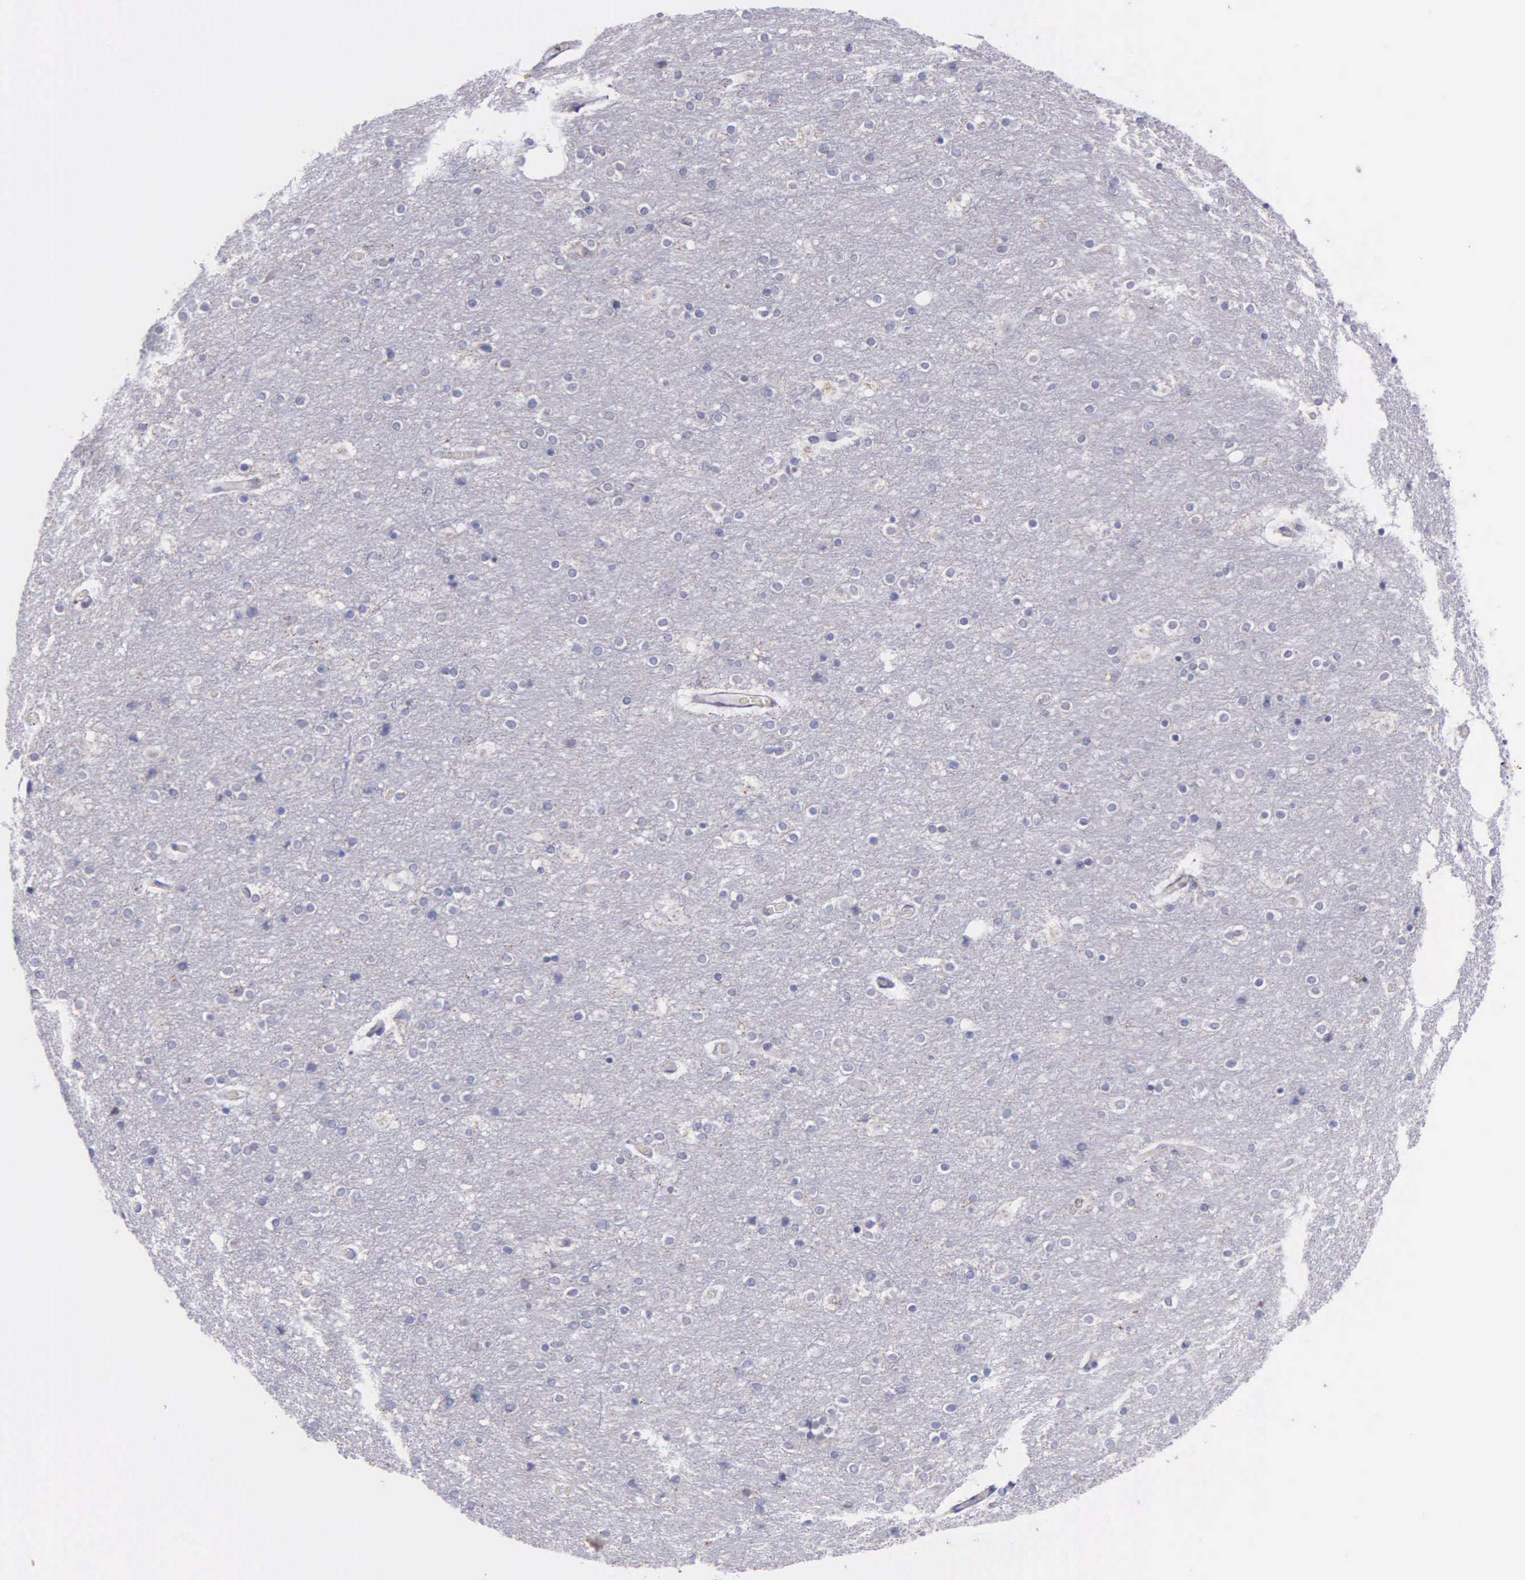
{"staining": {"intensity": "negative", "quantity": "none", "location": "none"}, "tissue": "cerebral cortex", "cell_type": "Endothelial cells", "image_type": "normal", "snomed": [{"axis": "morphology", "description": "Normal tissue, NOS"}, {"axis": "topography", "description": "Cerebral cortex"}], "caption": "IHC photomicrograph of normal human cerebral cortex stained for a protein (brown), which displays no expression in endothelial cells.", "gene": "CTAGE15", "patient": {"sex": "female", "age": 54}}